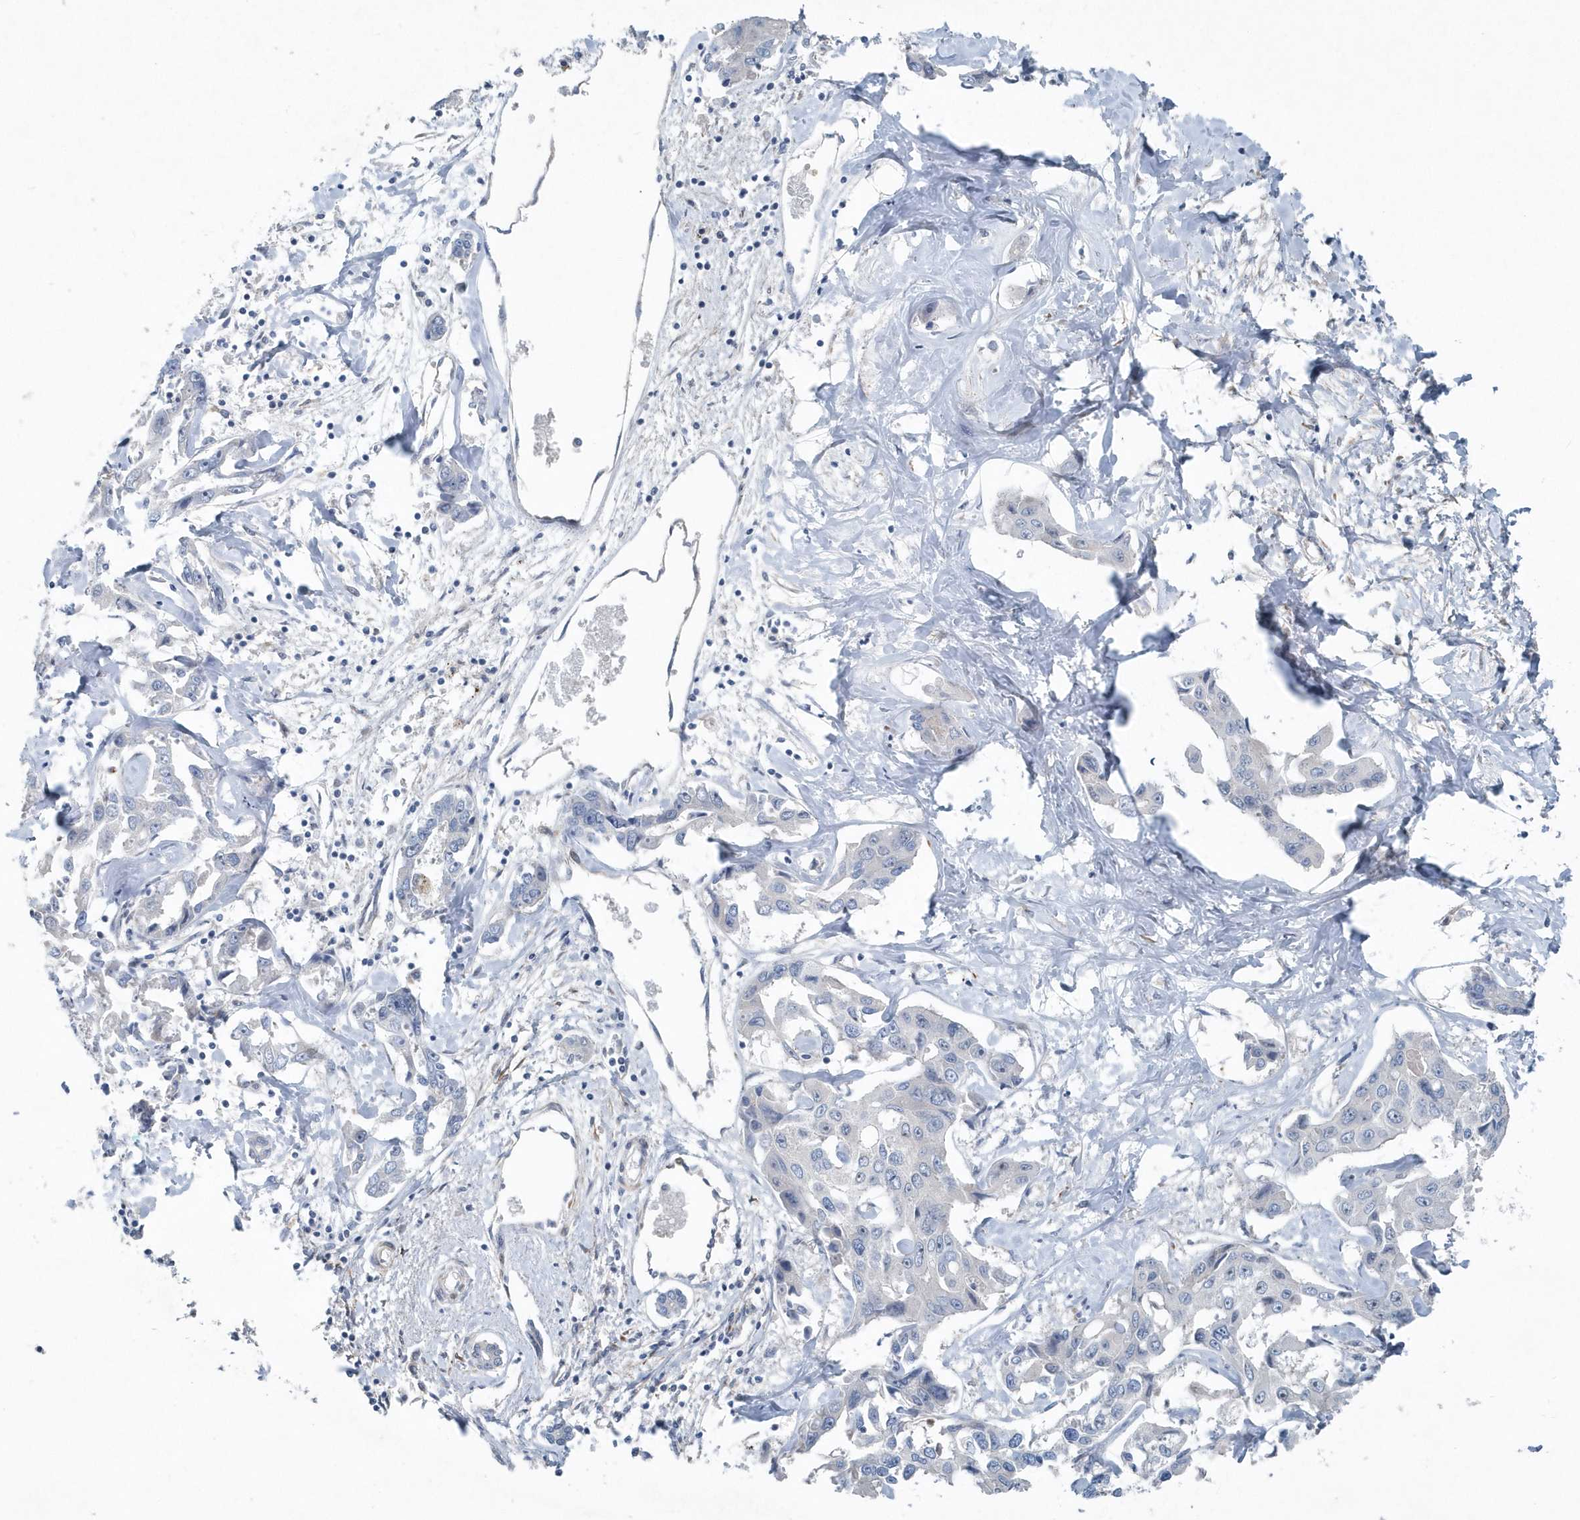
{"staining": {"intensity": "negative", "quantity": "none", "location": "none"}, "tissue": "liver cancer", "cell_type": "Tumor cells", "image_type": "cancer", "snomed": [{"axis": "morphology", "description": "Cholangiocarcinoma"}, {"axis": "topography", "description": "Liver"}], "caption": "Human cholangiocarcinoma (liver) stained for a protein using immunohistochemistry (IHC) displays no positivity in tumor cells.", "gene": "MCC", "patient": {"sex": "male", "age": 59}}